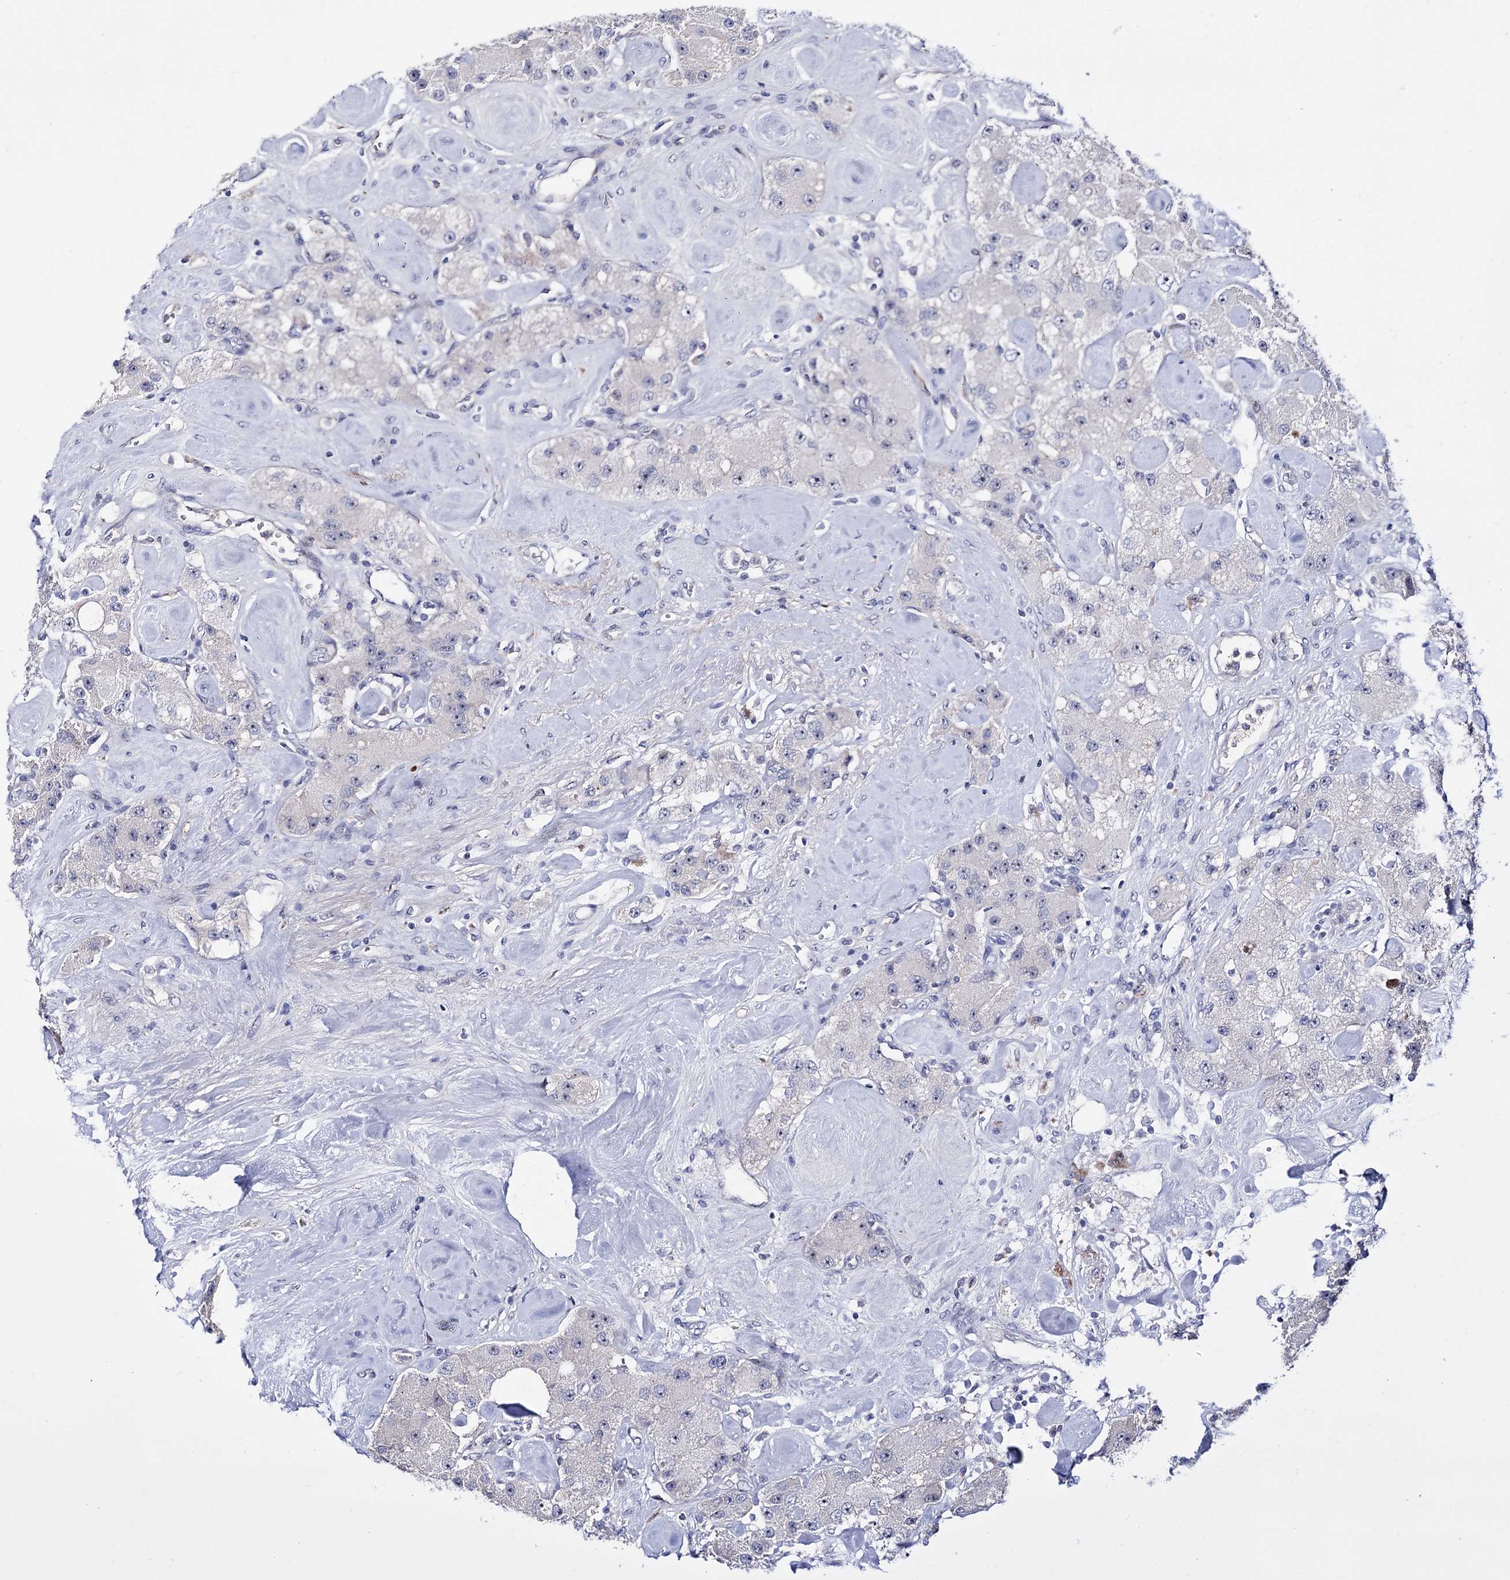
{"staining": {"intensity": "negative", "quantity": "none", "location": "none"}, "tissue": "carcinoid", "cell_type": "Tumor cells", "image_type": "cancer", "snomed": [{"axis": "morphology", "description": "Carcinoid, malignant, NOS"}, {"axis": "topography", "description": "Pancreas"}], "caption": "Micrograph shows no significant protein expression in tumor cells of carcinoid (malignant).", "gene": "PCGF5", "patient": {"sex": "male", "age": 41}}